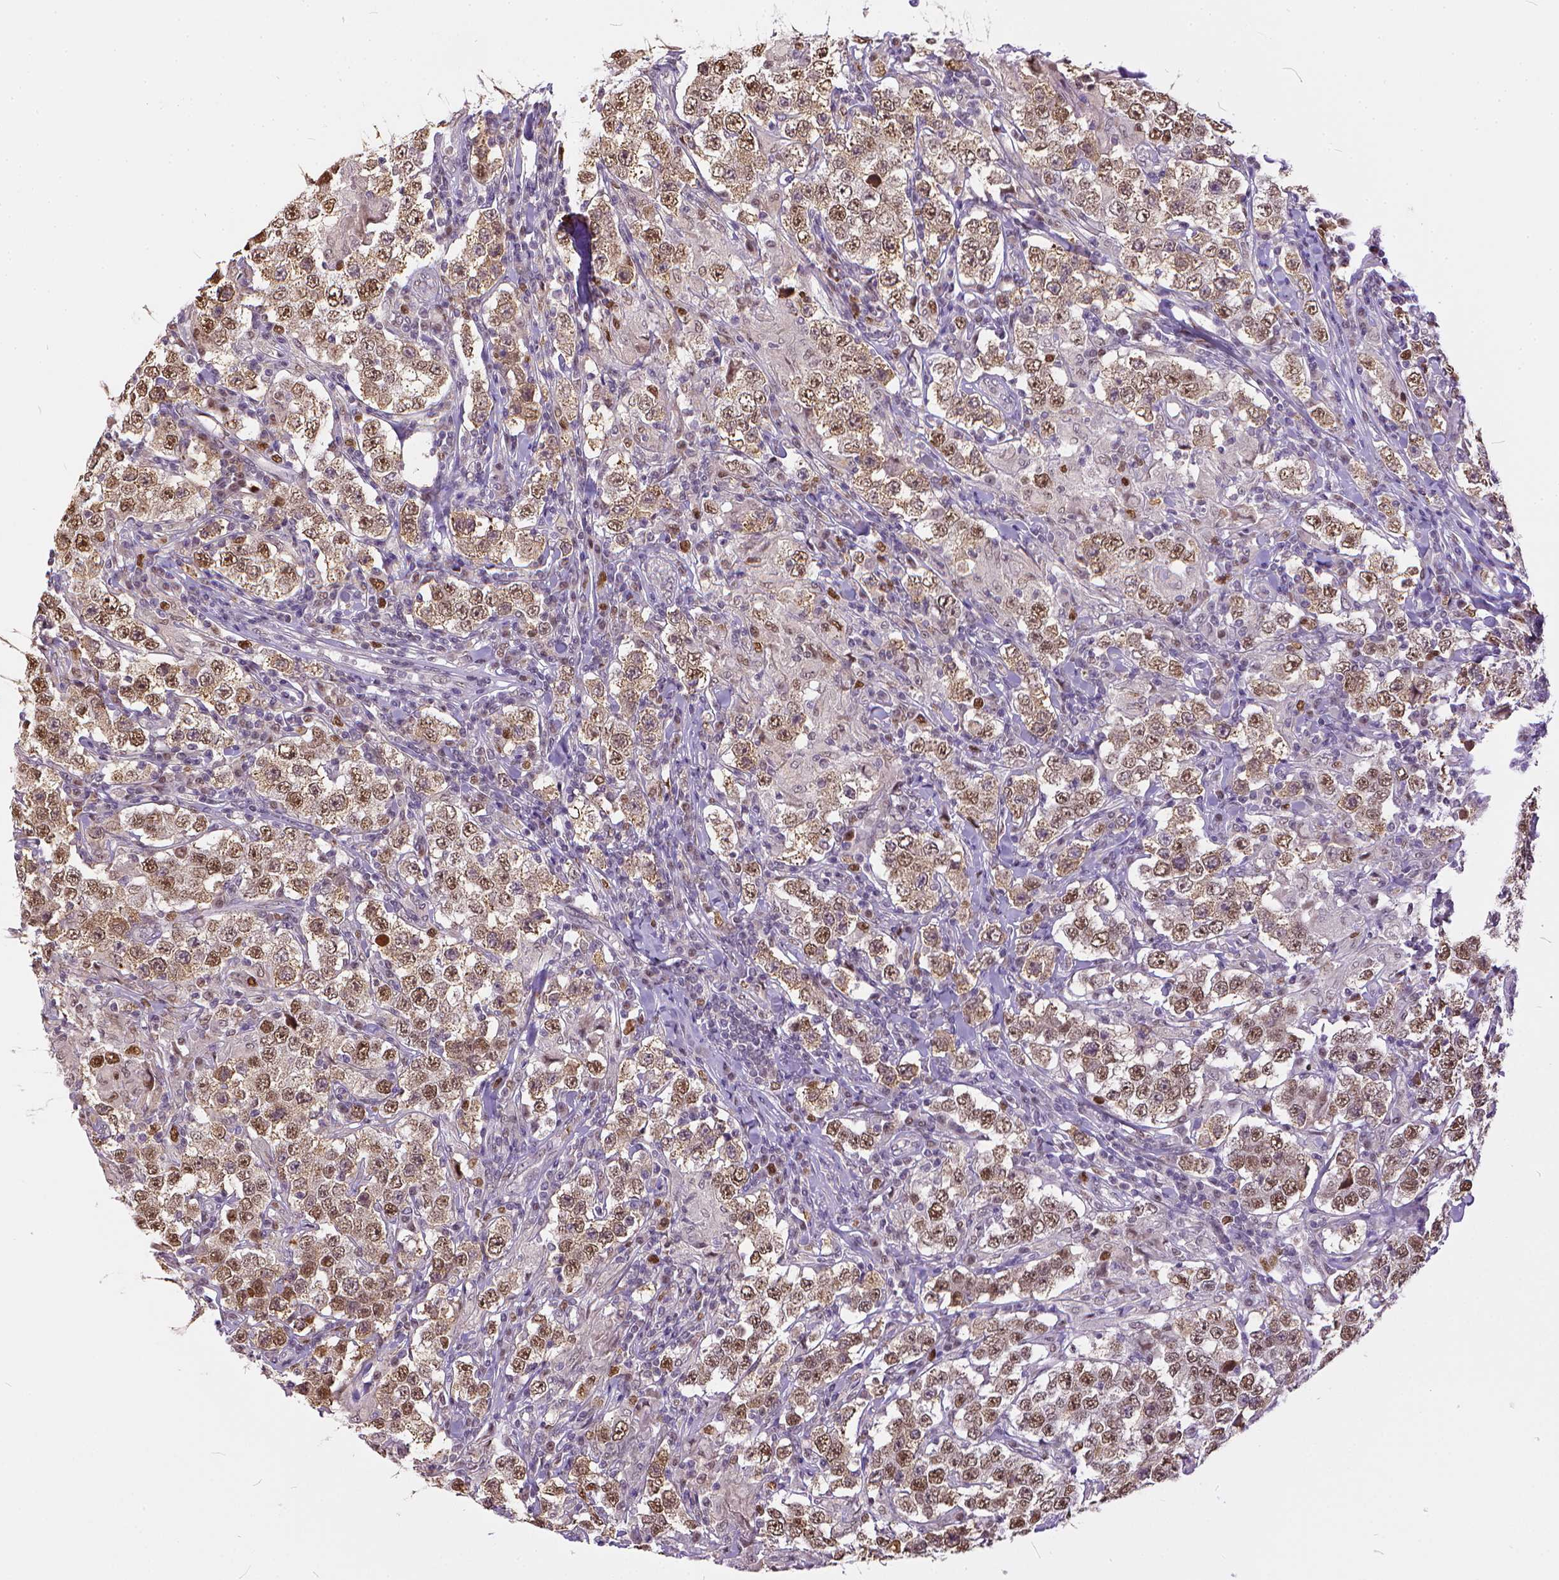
{"staining": {"intensity": "moderate", "quantity": ">75%", "location": "nuclear"}, "tissue": "testis cancer", "cell_type": "Tumor cells", "image_type": "cancer", "snomed": [{"axis": "morphology", "description": "Seminoma, NOS"}, {"axis": "morphology", "description": "Carcinoma, Embryonal, NOS"}, {"axis": "topography", "description": "Testis"}], "caption": "This is an image of immunohistochemistry staining of embryonal carcinoma (testis), which shows moderate positivity in the nuclear of tumor cells.", "gene": "ERCC1", "patient": {"sex": "male", "age": 41}}